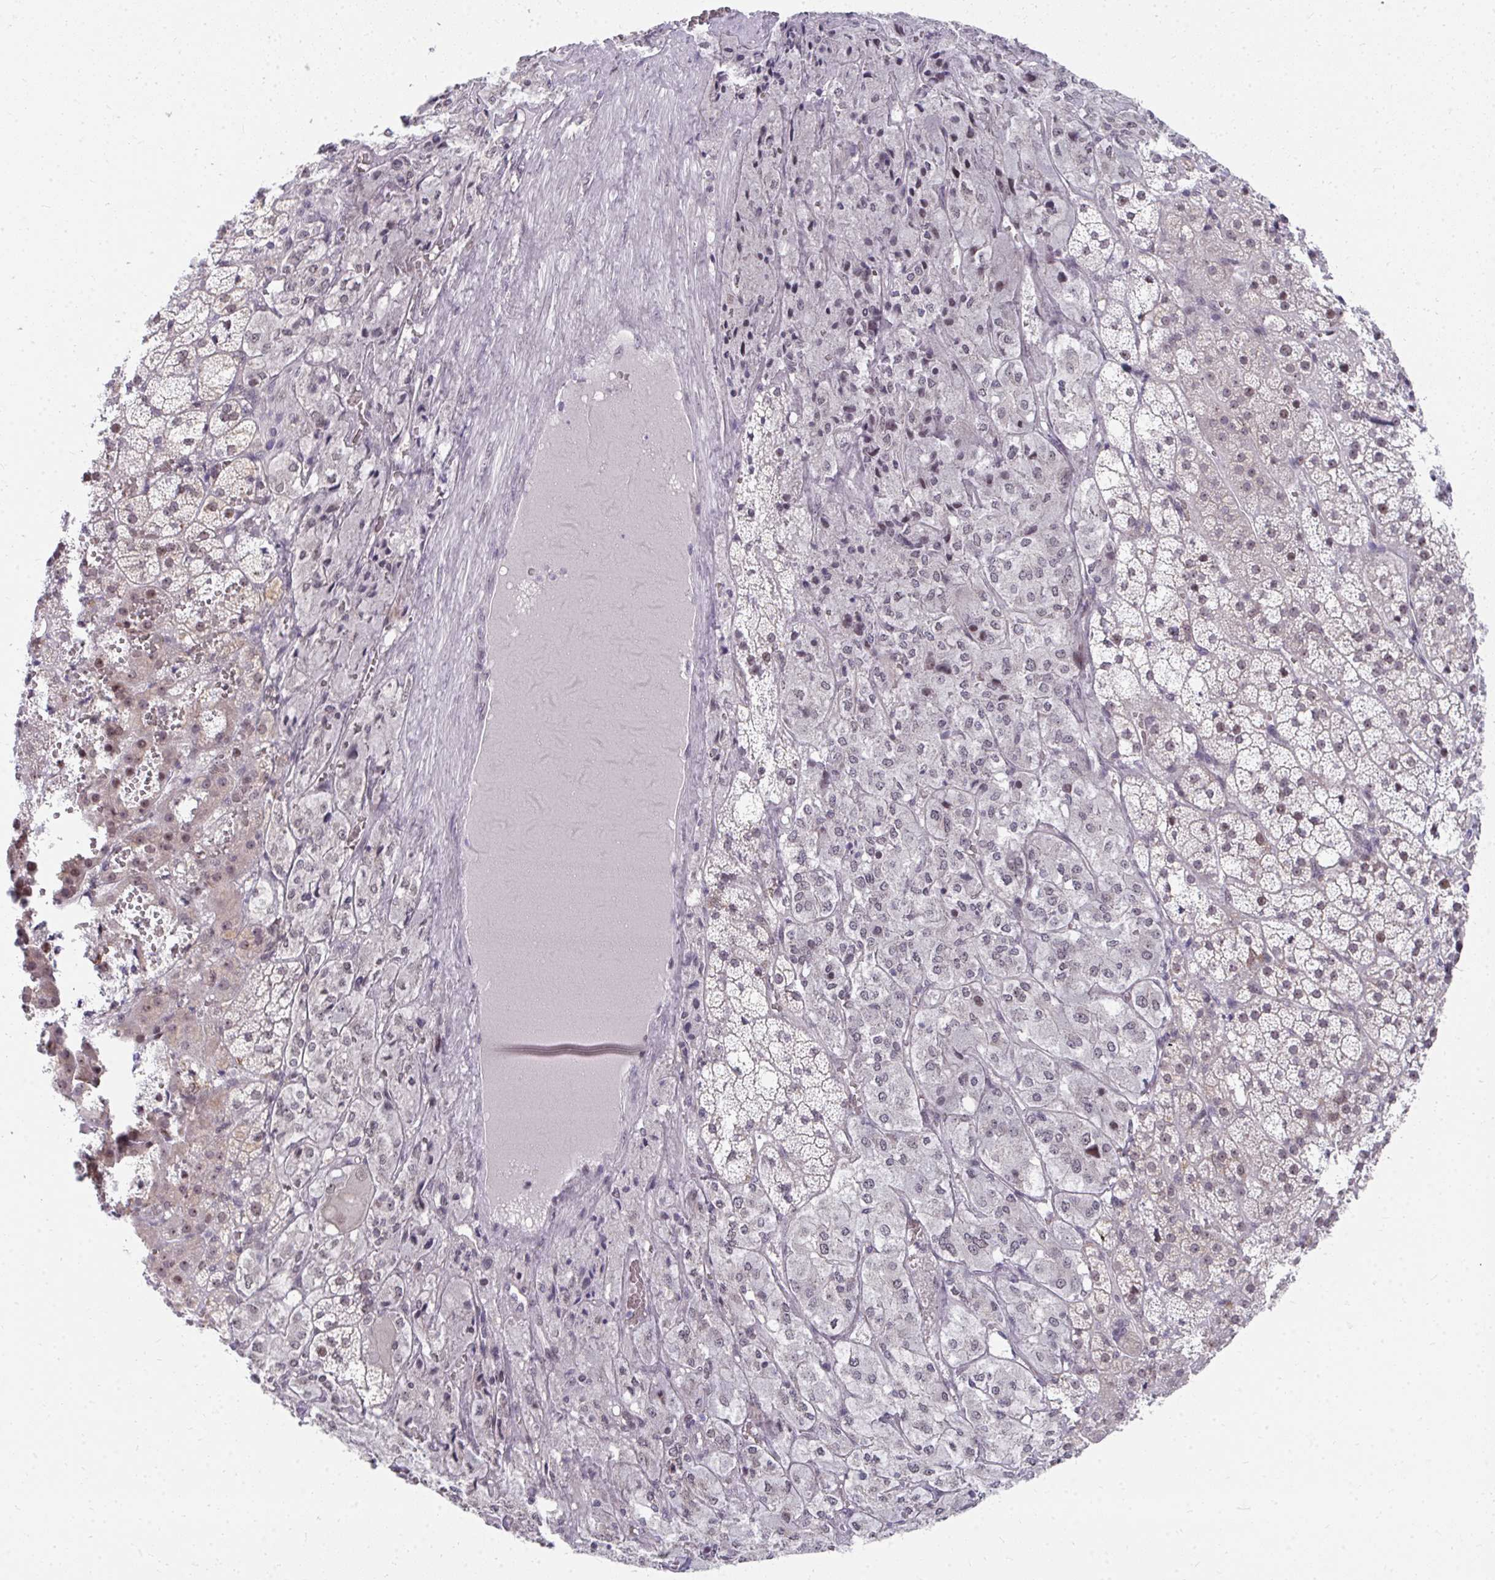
{"staining": {"intensity": "moderate", "quantity": "25%-75%", "location": "nuclear"}, "tissue": "adrenal gland", "cell_type": "Glandular cells", "image_type": "normal", "snomed": [{"axis": "morphology", "description": "Normal tissue, NOS"}, {"axis": "topography", "description": "Adrenal gland"}], "caption": "High-power microscopy captured an immunohistochemistry photomicrograph of unremarkable adrenal gland, revealing moderate nuclear expression in about 25%-75% of glandular cells. The staining is performed using DAB brown chromogen to label protein expression. The nuclei are counter-stained blue using hematoxylin.", "gene": "HIRA", "patient": {"sex": "male", "age": 53}}